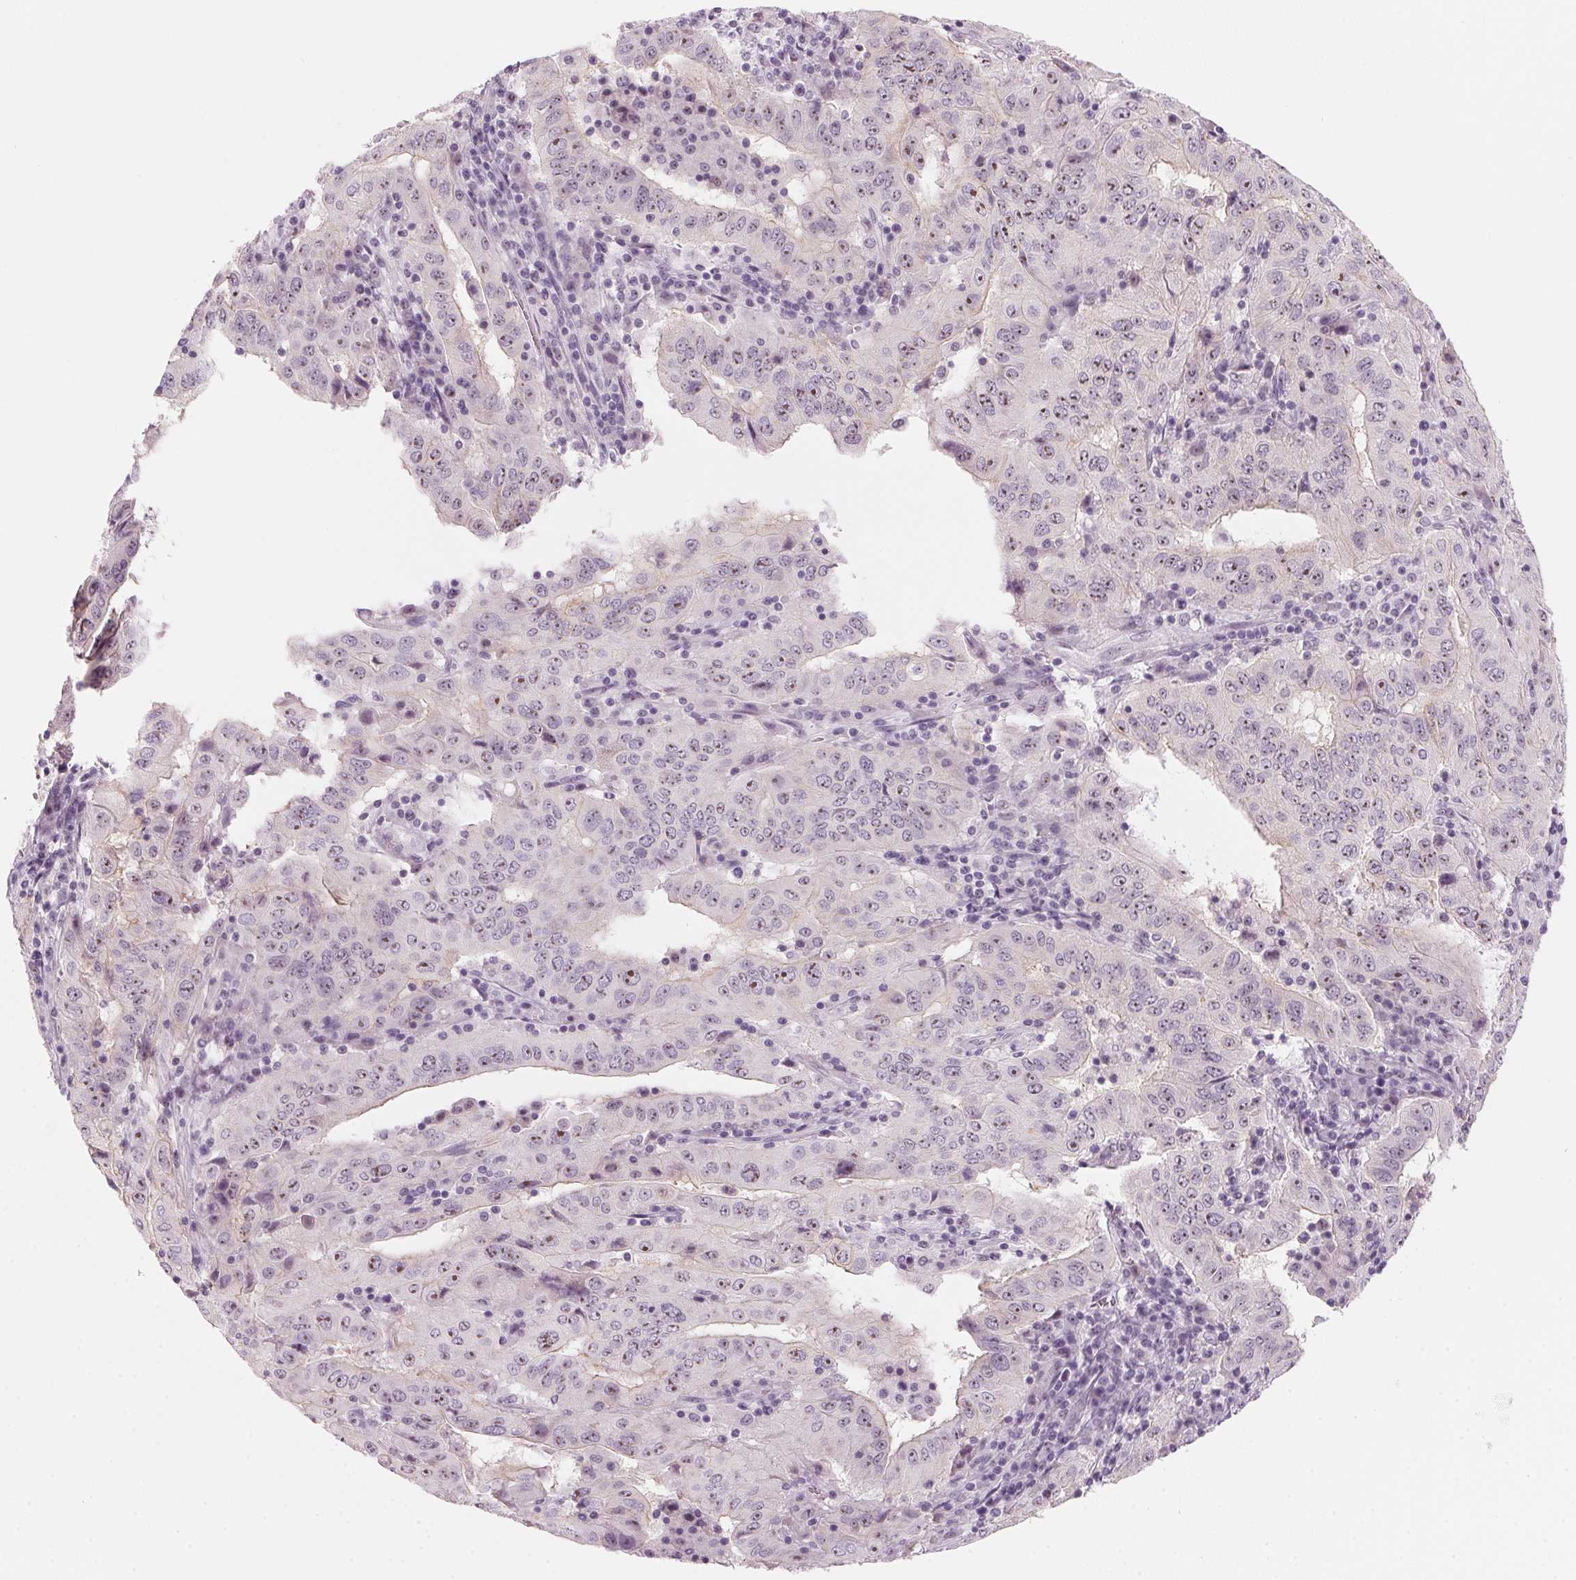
{"staining": {"intensity": "moderate", "quantity": "25%-75%", "location": "nuclear"}, "tissue": "pancreatic cancer", "cell_type": "Tumor cells", "image_type": "cancer", "snomed": [{"axis": "morphology", "description": "Adenocarcinoma, NOS"}, {"axis": "topography", "description": "Pancreas"}], "caption": "Tumor cells reveal medium levels of moderate nuclear staining in approximately 25%-75% of cells in human pancreatic cancer (adenocarcinoma).", "gene": "DNTTIP2", "patient": {"sex": "male", "age": 63}}